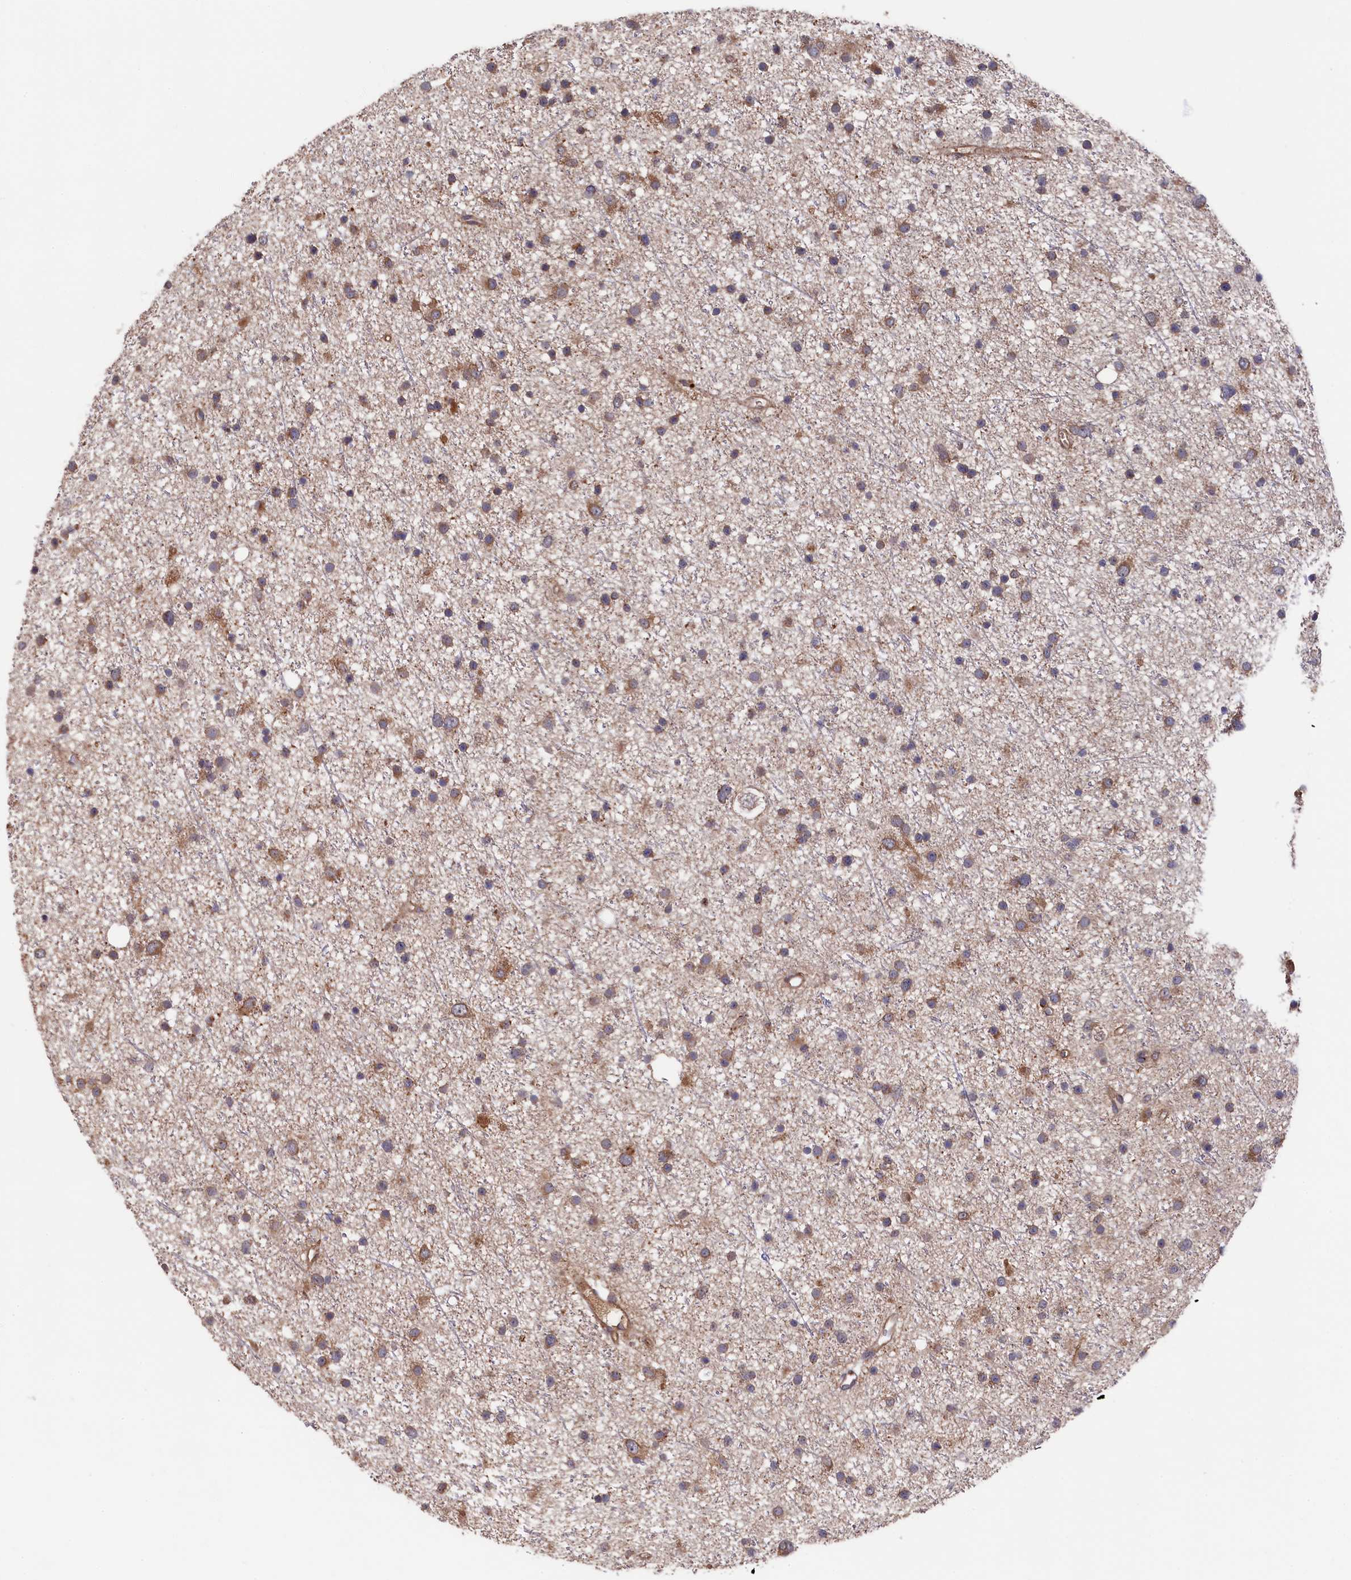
{"staining": {"intensity": "moderate", "quantity": ">75%", "location": "cytoplasmic/membranous"}, "tissue": "glioma", "cell_type": "Tumor cells", "image_type": "cancer", "snomed": [{"axis": "morphology", "description": "Glioma, malignant, Low grade"}, {"axis": "topography", "description": "Cerebral cortex"}], "caption": "This image shows immunohistochemistry staining of human low-grade glioma (malignant), with medium moderate cytoplasmic/membranous expression in about >75% of tumor cells.", "gene": "SLC12A4", "patient": {"sex": "female", "age": 39}}